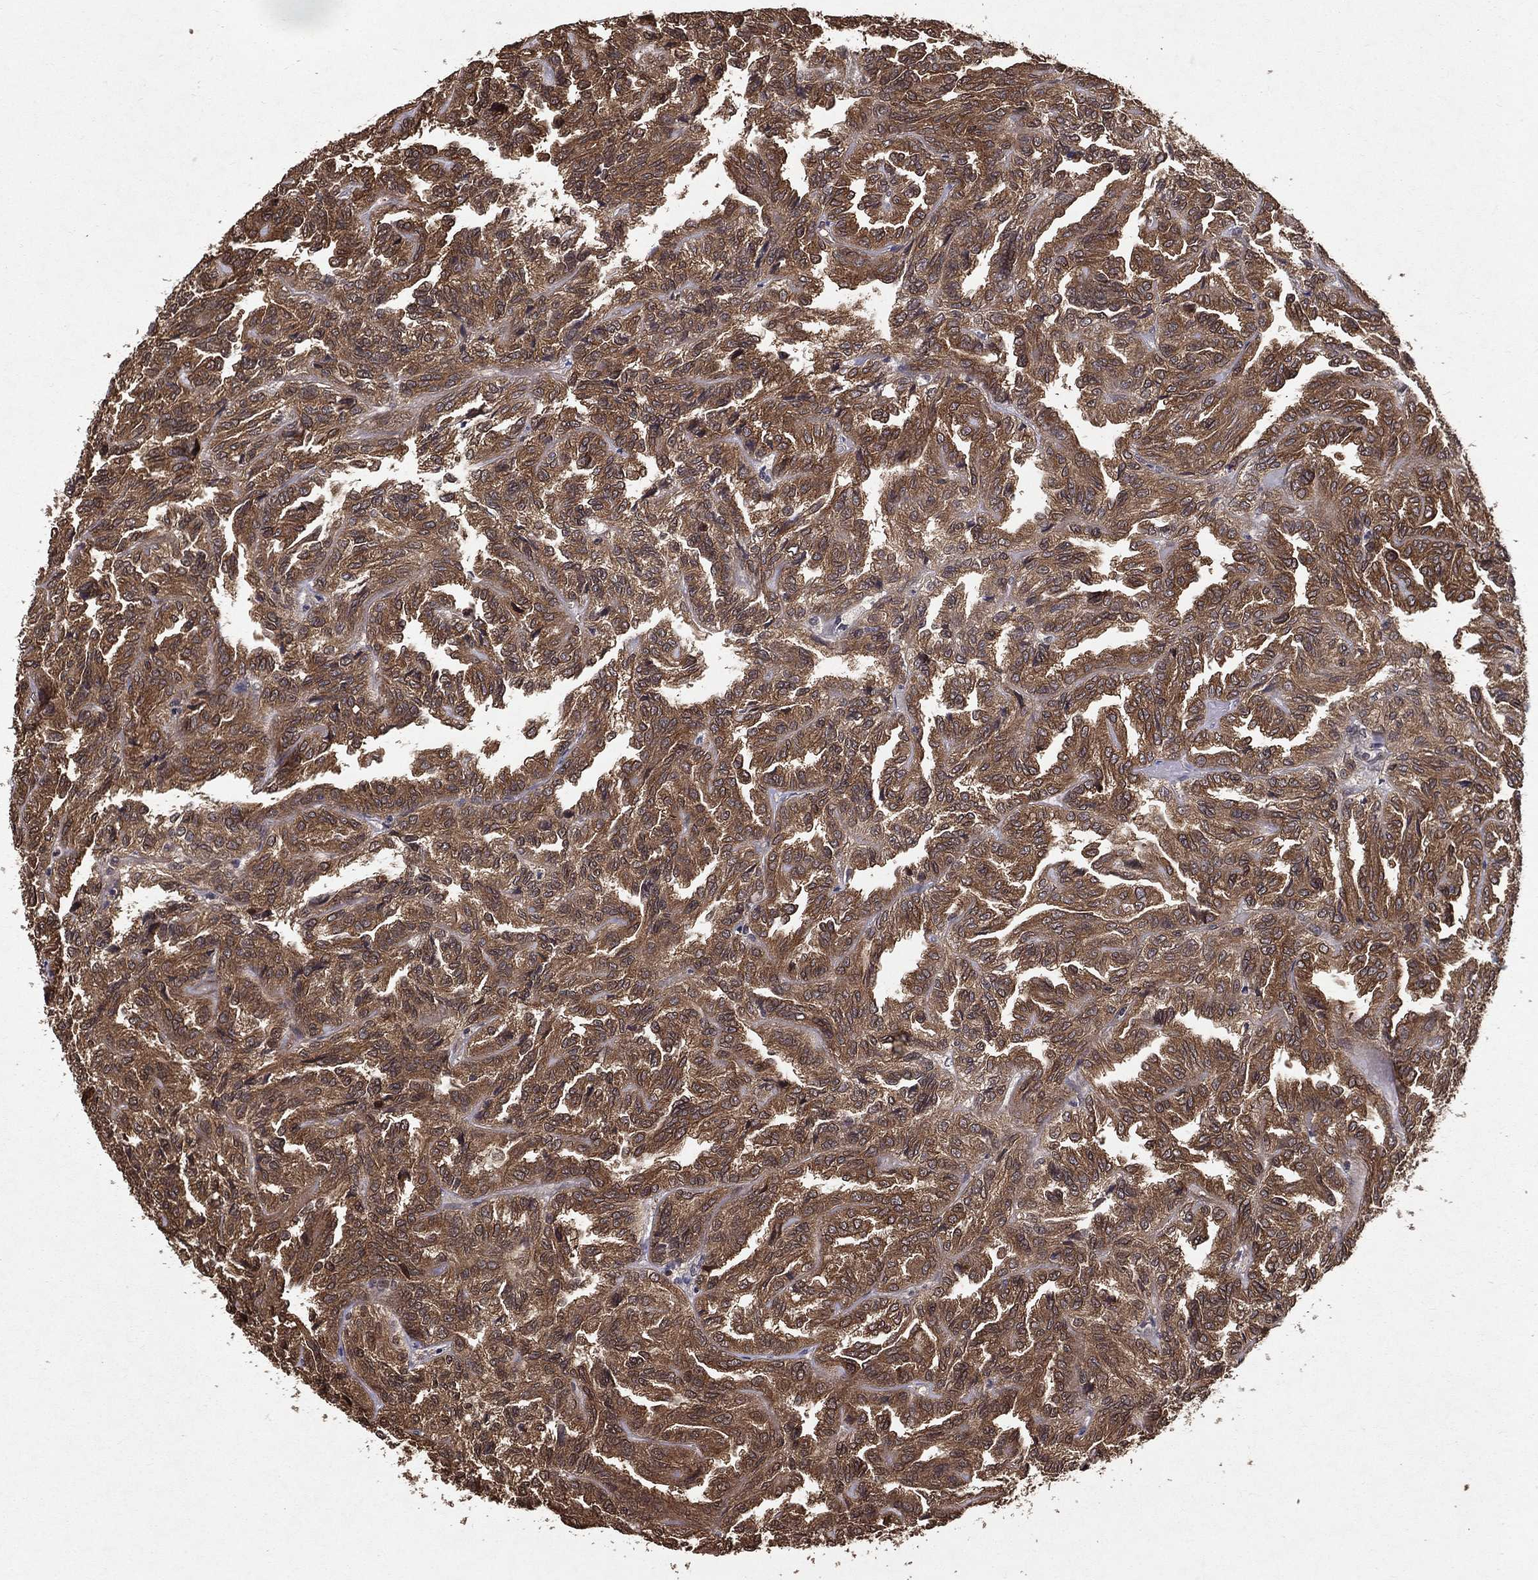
{"staining": {"intensity": "moderate", "quantity": ">75%", "location": "cytoplasmic/membranous"}, "tissue": "renal cancer", "cell_type": "Tumor cells", "image_type": "cancer", "snomed": [{"axis": "morphology", "description": "Adenocarcinoma, NOS"}, {"axis": "topography", "description": "Kidney"}], "caption": "Moderate cytoplasmic/membranous protein positivity is identified in approximately >75% of tumor cells in renal adenocarcinoma.", "gene": "CERS2", "patient": {"sex": "male", "age": 79}}